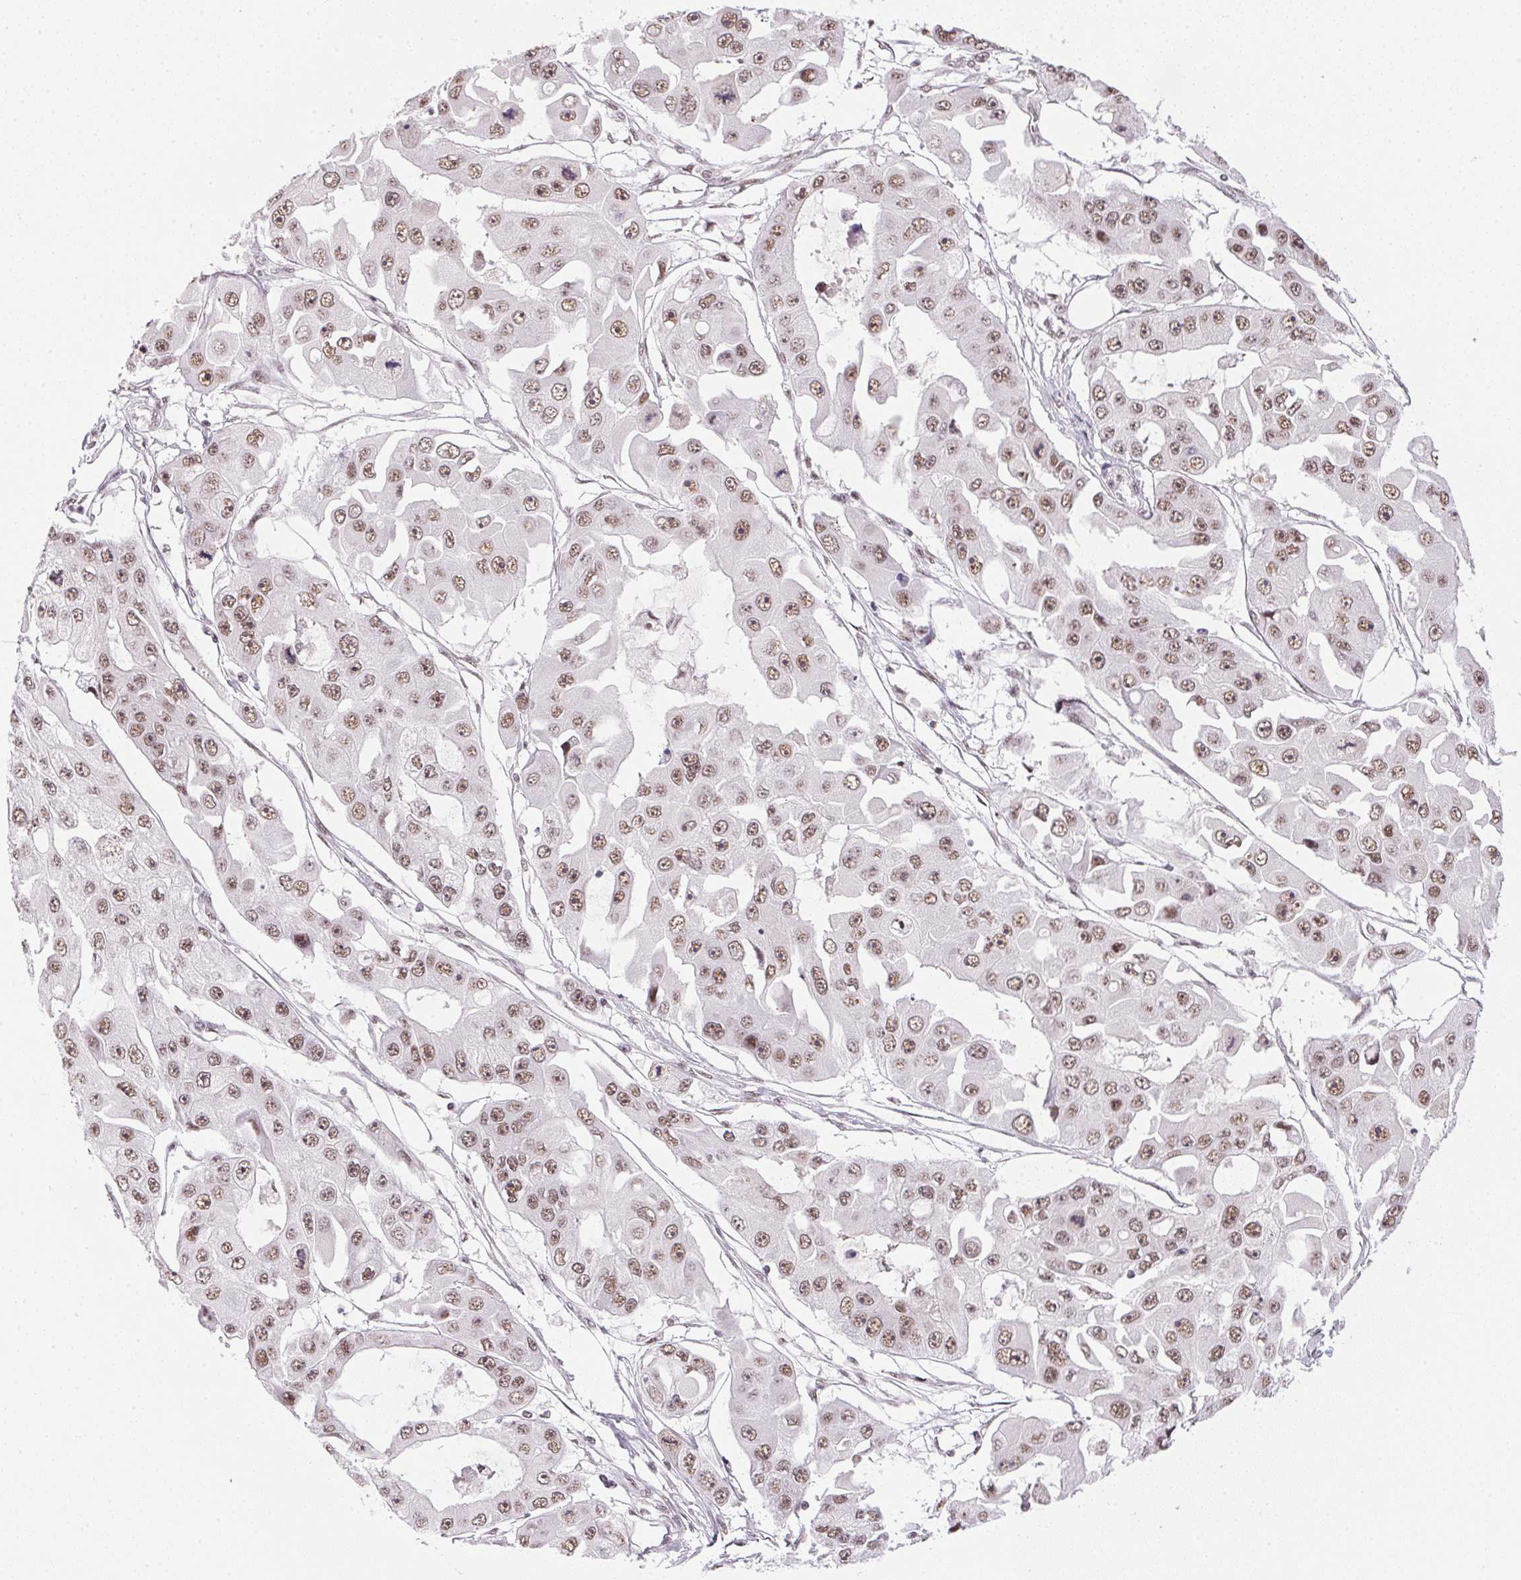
{"staining": {"intensity": "moderate", "quantity": ">75%", "location": "nuclear"}, "tissue": "ovarian cancer", "cell_type": "Tumor cells", "image_type": "cancer", "snomed": [{"axis": "morphology", "description": "Cystadenocarcinoma, serous, NOS"}, {"axis": "topography", "description": "Ovary"}], "caption": "Moderate nuclear protein expression is identified in approximately >75% of tumor cells in ovarian cancer (serous cystadenocarcinoma).", "gene": "SRSF7", "patient": {"sex": "female", "age": 56}}